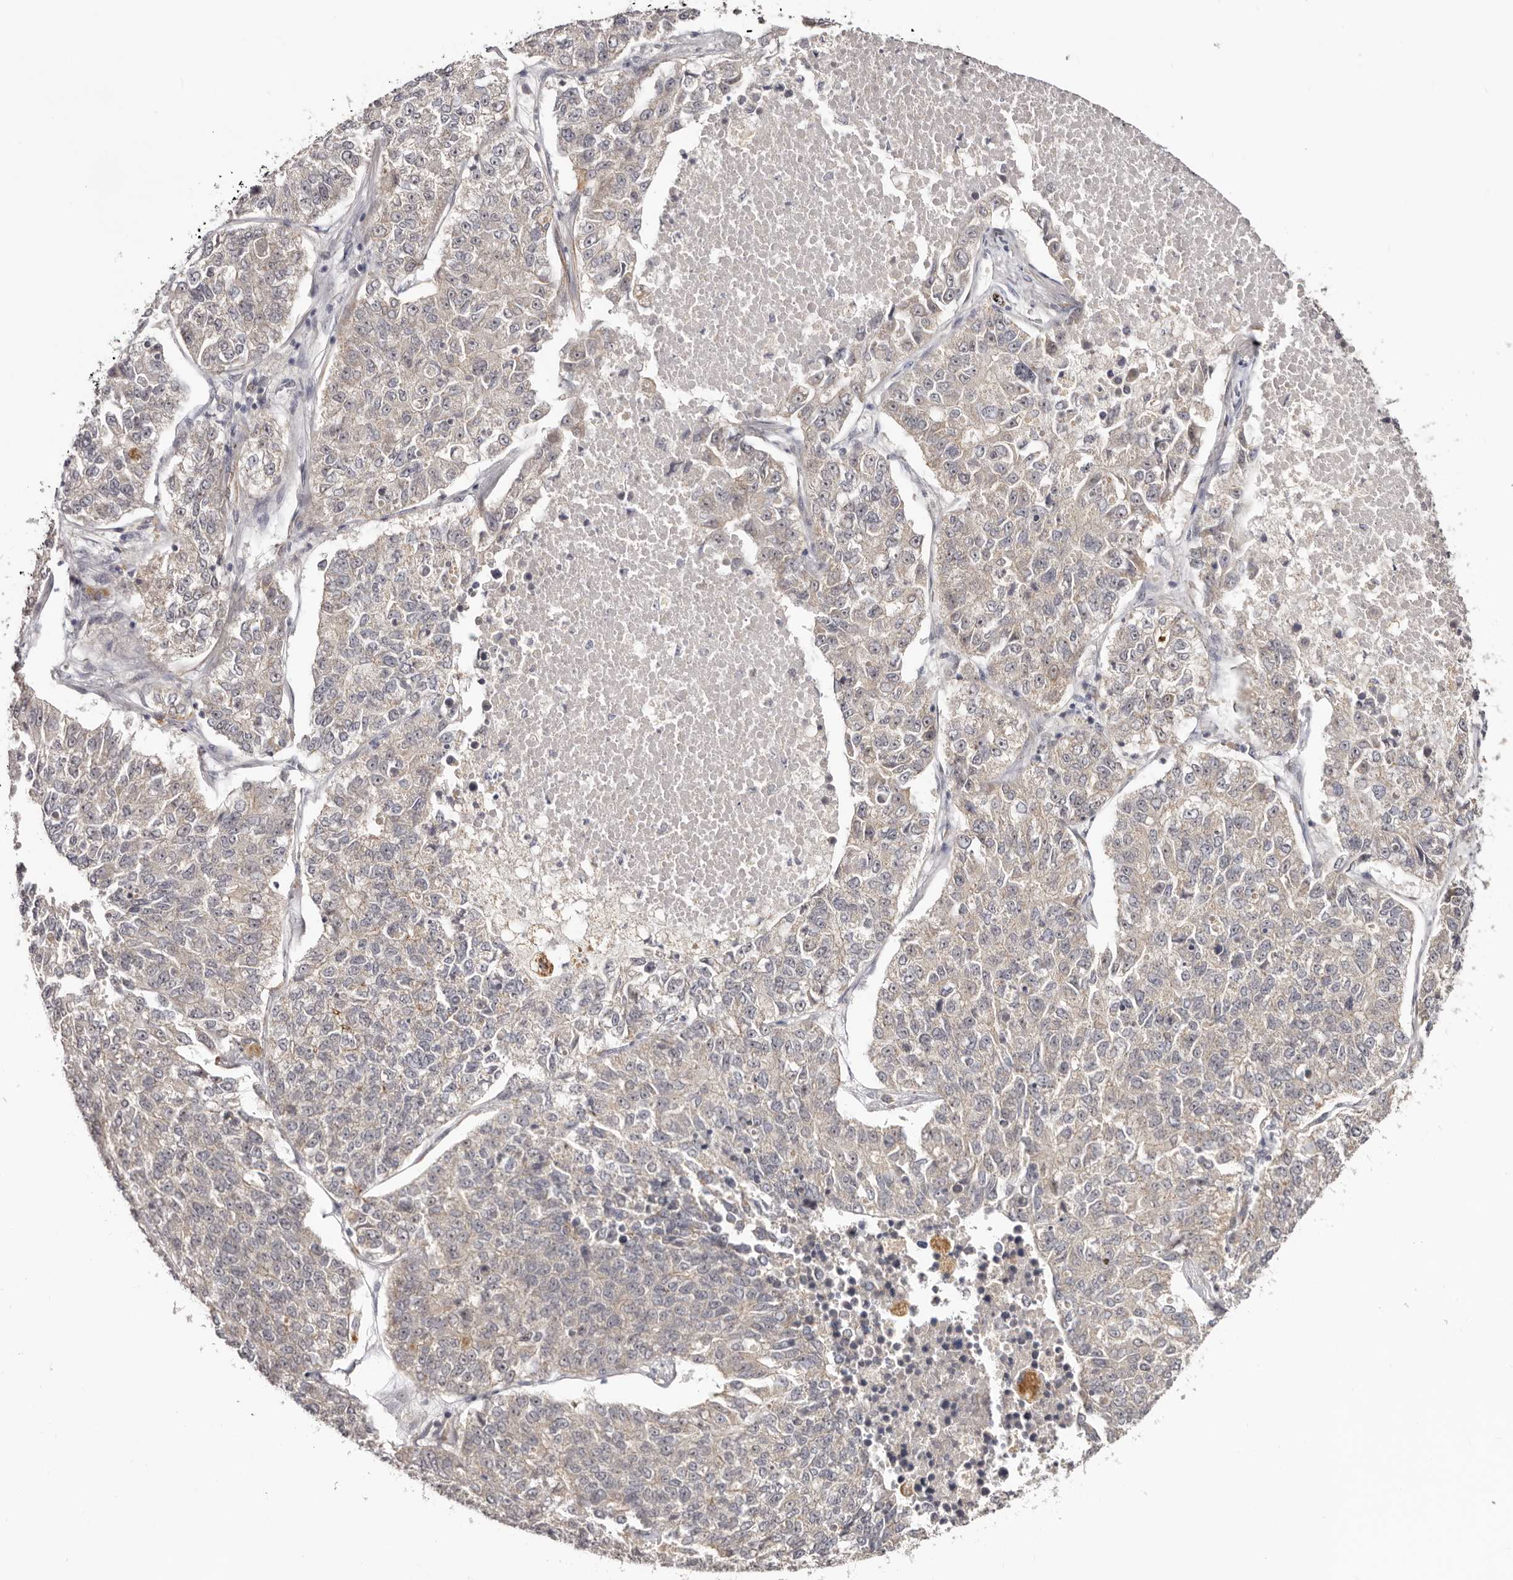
{"staining": {"intensity": "weak", "quantity": "25%-75%", "location": "cytoplasmic/membranous"}, "tissue": "lung cancer", "cell_type": "Tumor cells", "image_type": "cancer", "snomed": [{"axis": "morphology", "description": "Adenocarcinoma, NOS"}, {"axis": "topography", "description": "Lung"}], "caption": "There is low levels of weak cytoplasmic/membranous expression in tumor cells of lung cancer (adenocarcinoma), as demonstrated by immunohistochemical staining (brown color).", "gene": "MICAL2", "patient": {"sex": "male", "age": 49}}